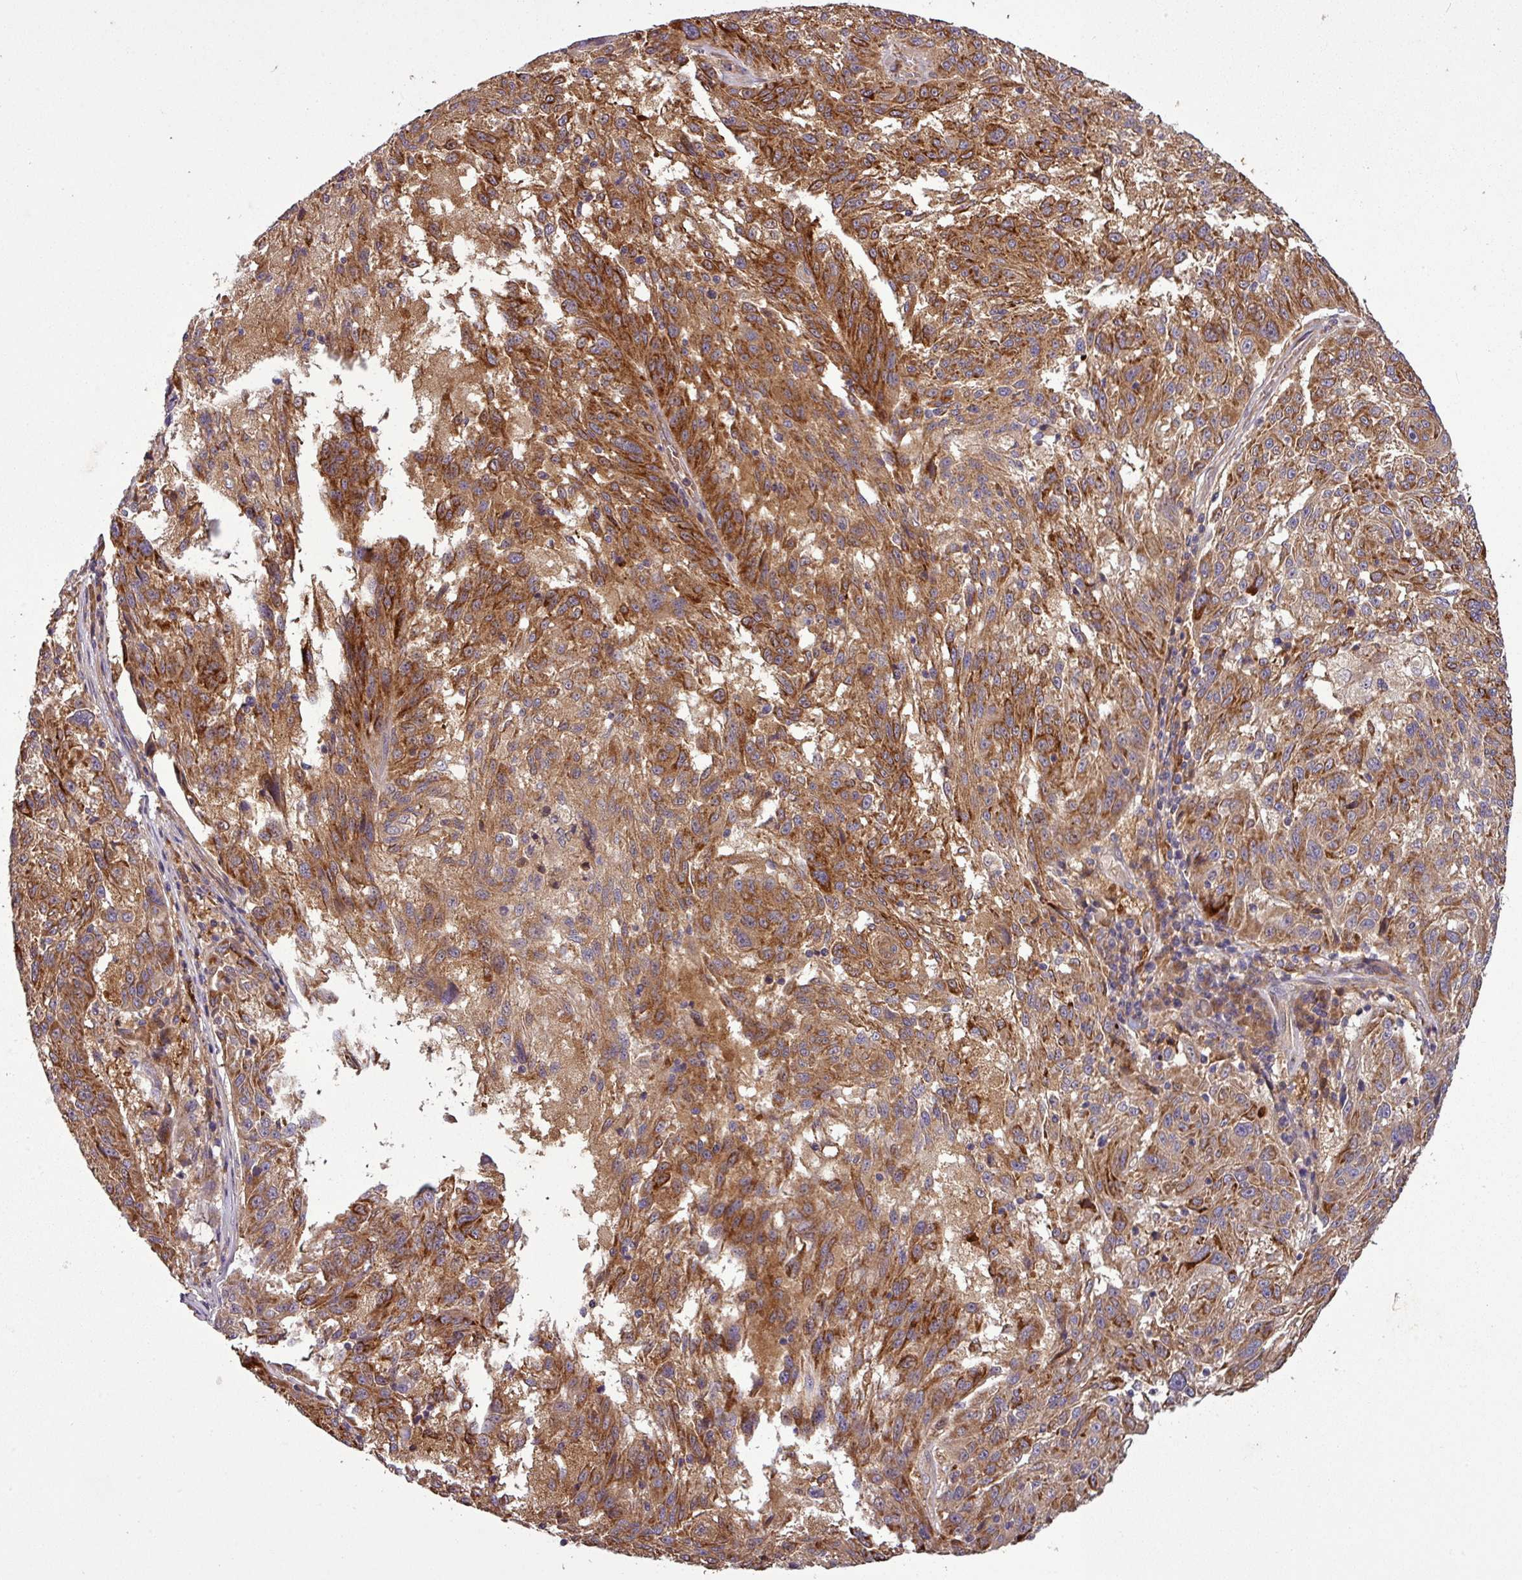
{"staining": {"intensity": "strong", "quantity": ">75%", "location": "cytoplasmic/membranous"}, "tissue": "melanoma", "cell_type": "Tumor cells", "image_type": "cancer", "snomed": [{"axis": "morphology", "description": "Malignant melanoma, NOS"}, {"axis": "topography", "description": "Skin"}], "caption": "The immunohistochemical stain shows strong cytoplasmic/membranous expression in tumor cells of melanoma tissue. The protein is stained brown, and the nuclei are stained in blue (DAB IHC with brightfield microscopy, high magnification).", "gene": "SIRPB2", "patient": {"sex": "male", "age": 53}}